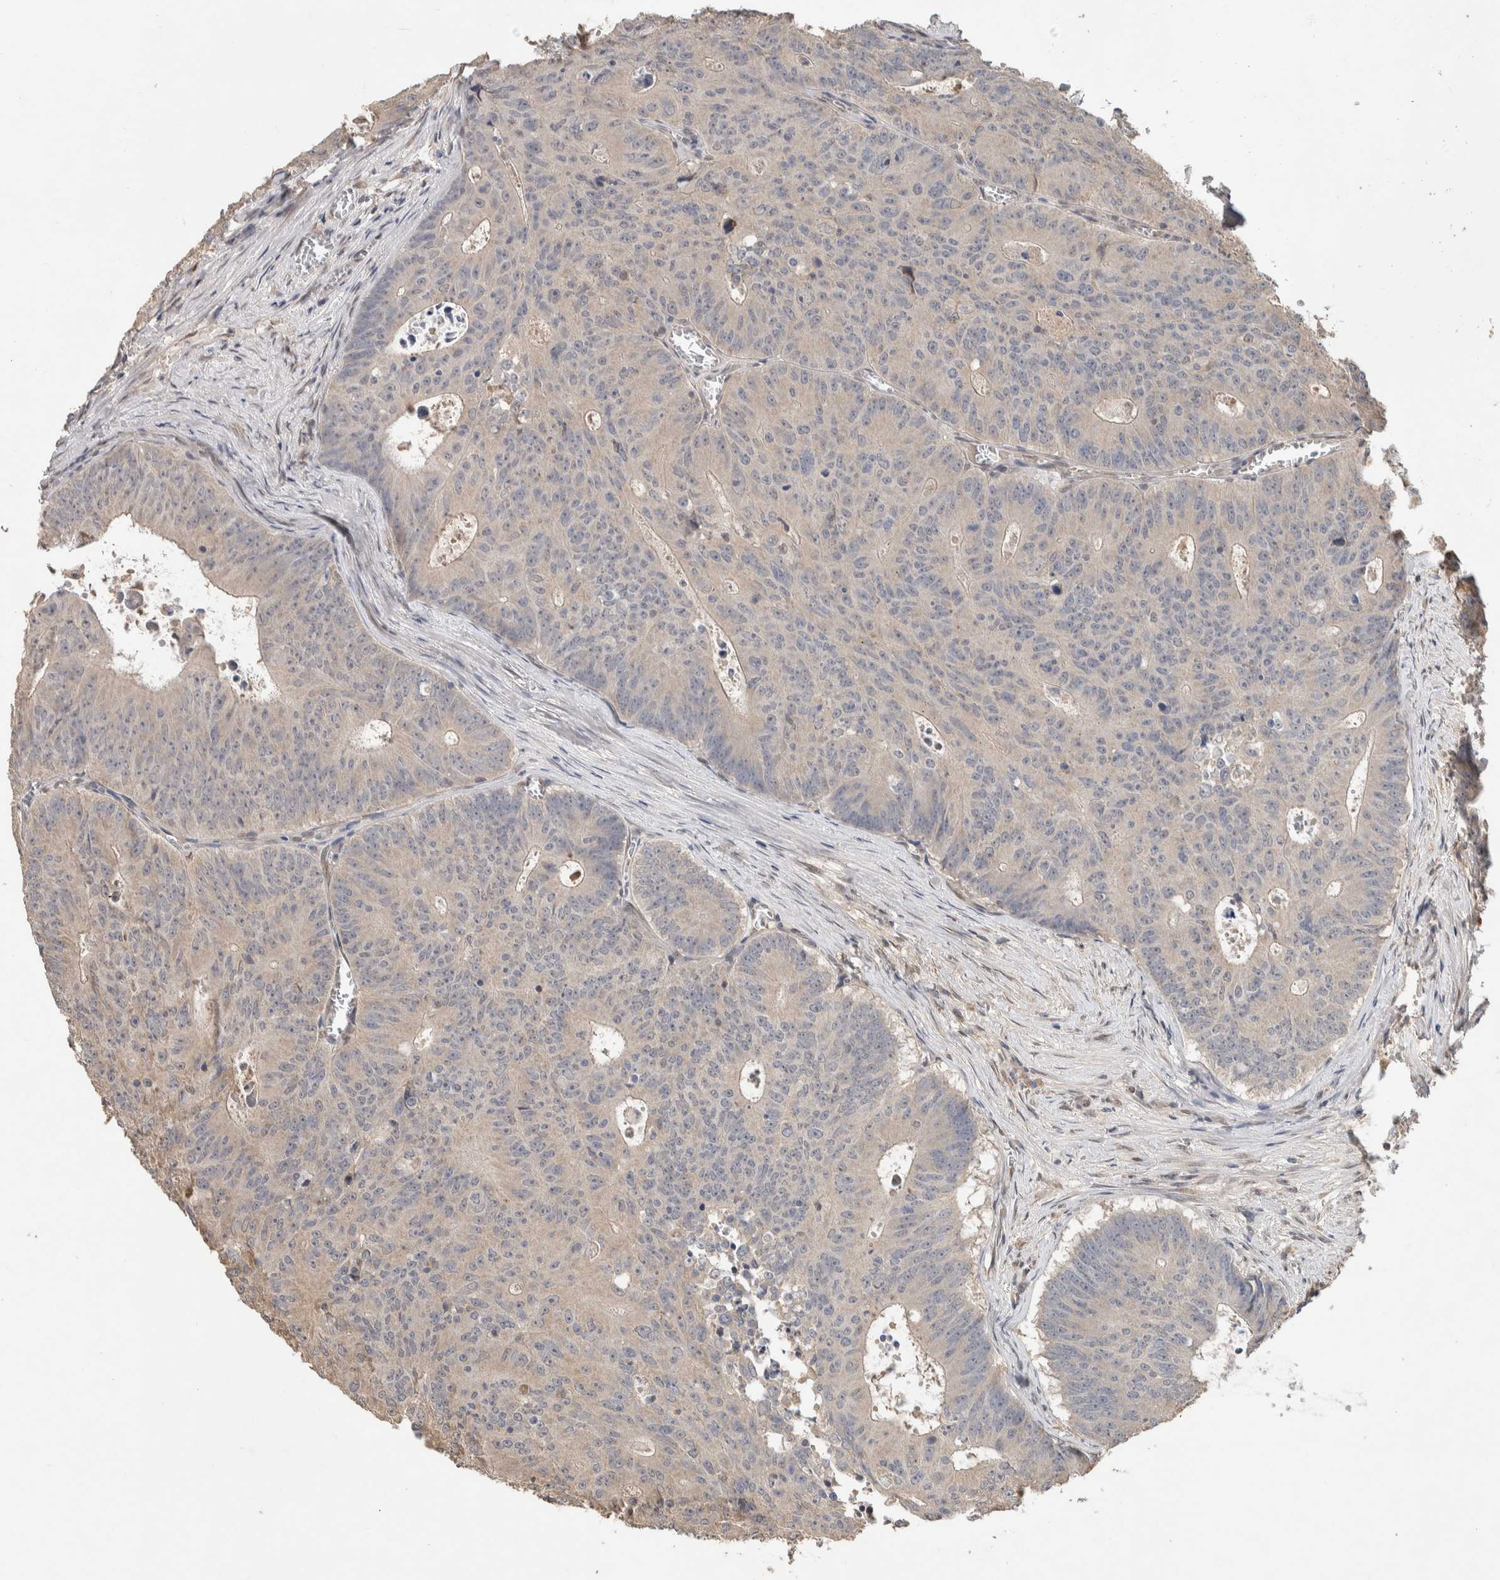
{"staining": {"intensity": "negative", "quantity": "none", "location": "none"}, "tissue": "colorectal cancer", "cell_type": "Tumor cells", "image_type": "cancer", "snomed": [{"axis": "morphology", "description": "Adenocarcinoma, NOS"}, {"axis": "topography", "description": "Colon"}], "caption": "An image of adenocarcinoma (colorectal) stained for a protein demonstrates no brown staining in tumor cells. Nuclei are stained in blue.", "gene": "CYSRT1", "patient": {"sex": "male", "age": 87}}